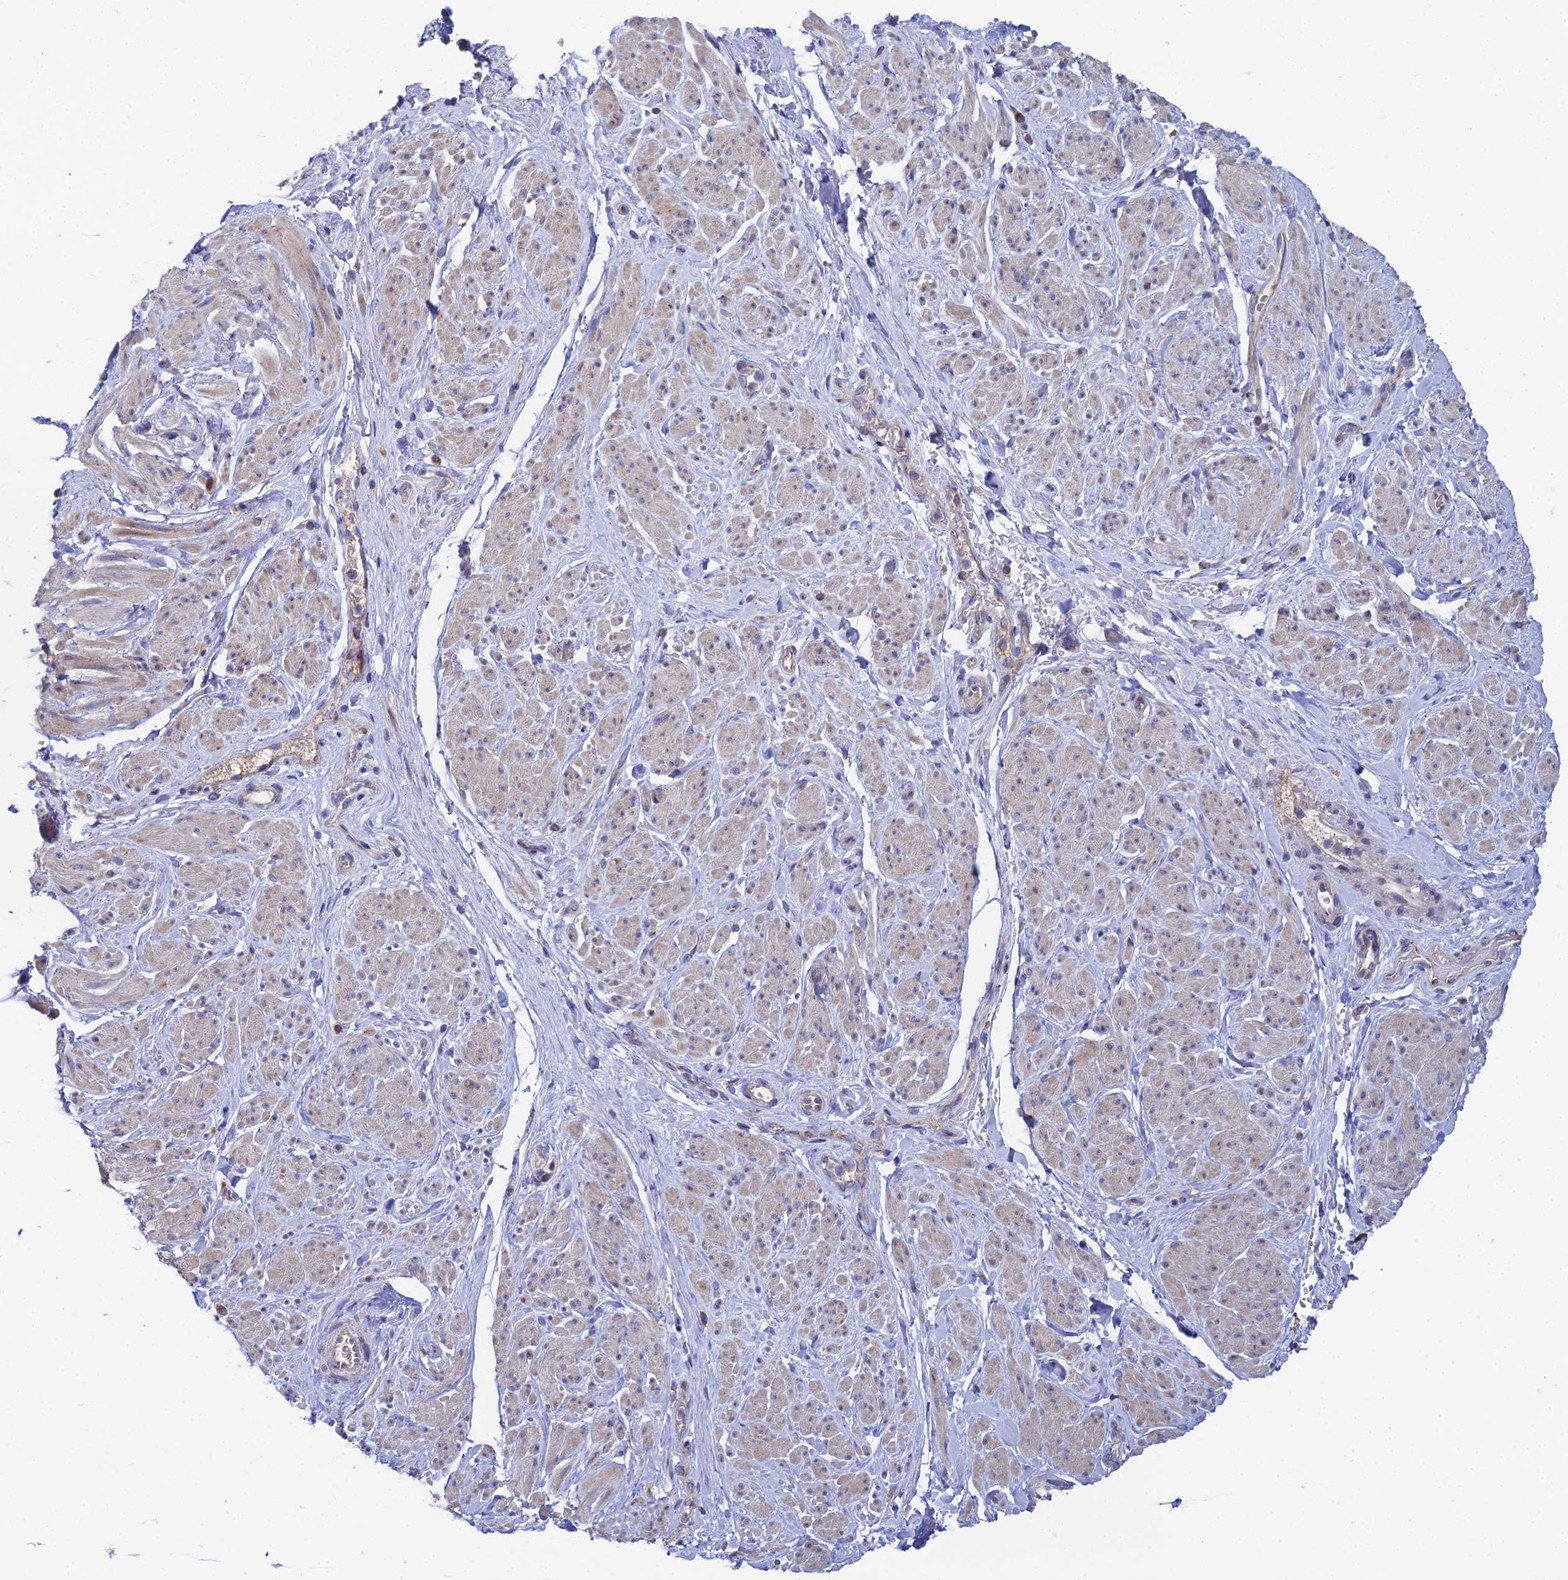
{"staining": {"intensity": "weak", "quantity": "25%-75%", "location": "cytoplasmic/membranous"}, "tissue": "smooth muscle", "cell_type": "Smooth muscle cells", "image_type": "normal", "snomed": [{"axis": "morphology", "description": "Normal tissue, NOS"}, {"axis": "topography", "description": "Smooth muscle"}, {"axis": "topography", "description": "Peripheral nerve tissue"}], "caption": "A low amount of weak cytoplasmic/membranous staining is seen in about 25%-75% of smooth muscle cells in benign smooth muscle. (Stains: DAB (3,3'-diaminobenzidine) in brown, nuclei in blue, Microscopy: brightfield microscopy at high magnification).", "gene": "CLCN3", "patient": {"sex": "male", "age": 69}}